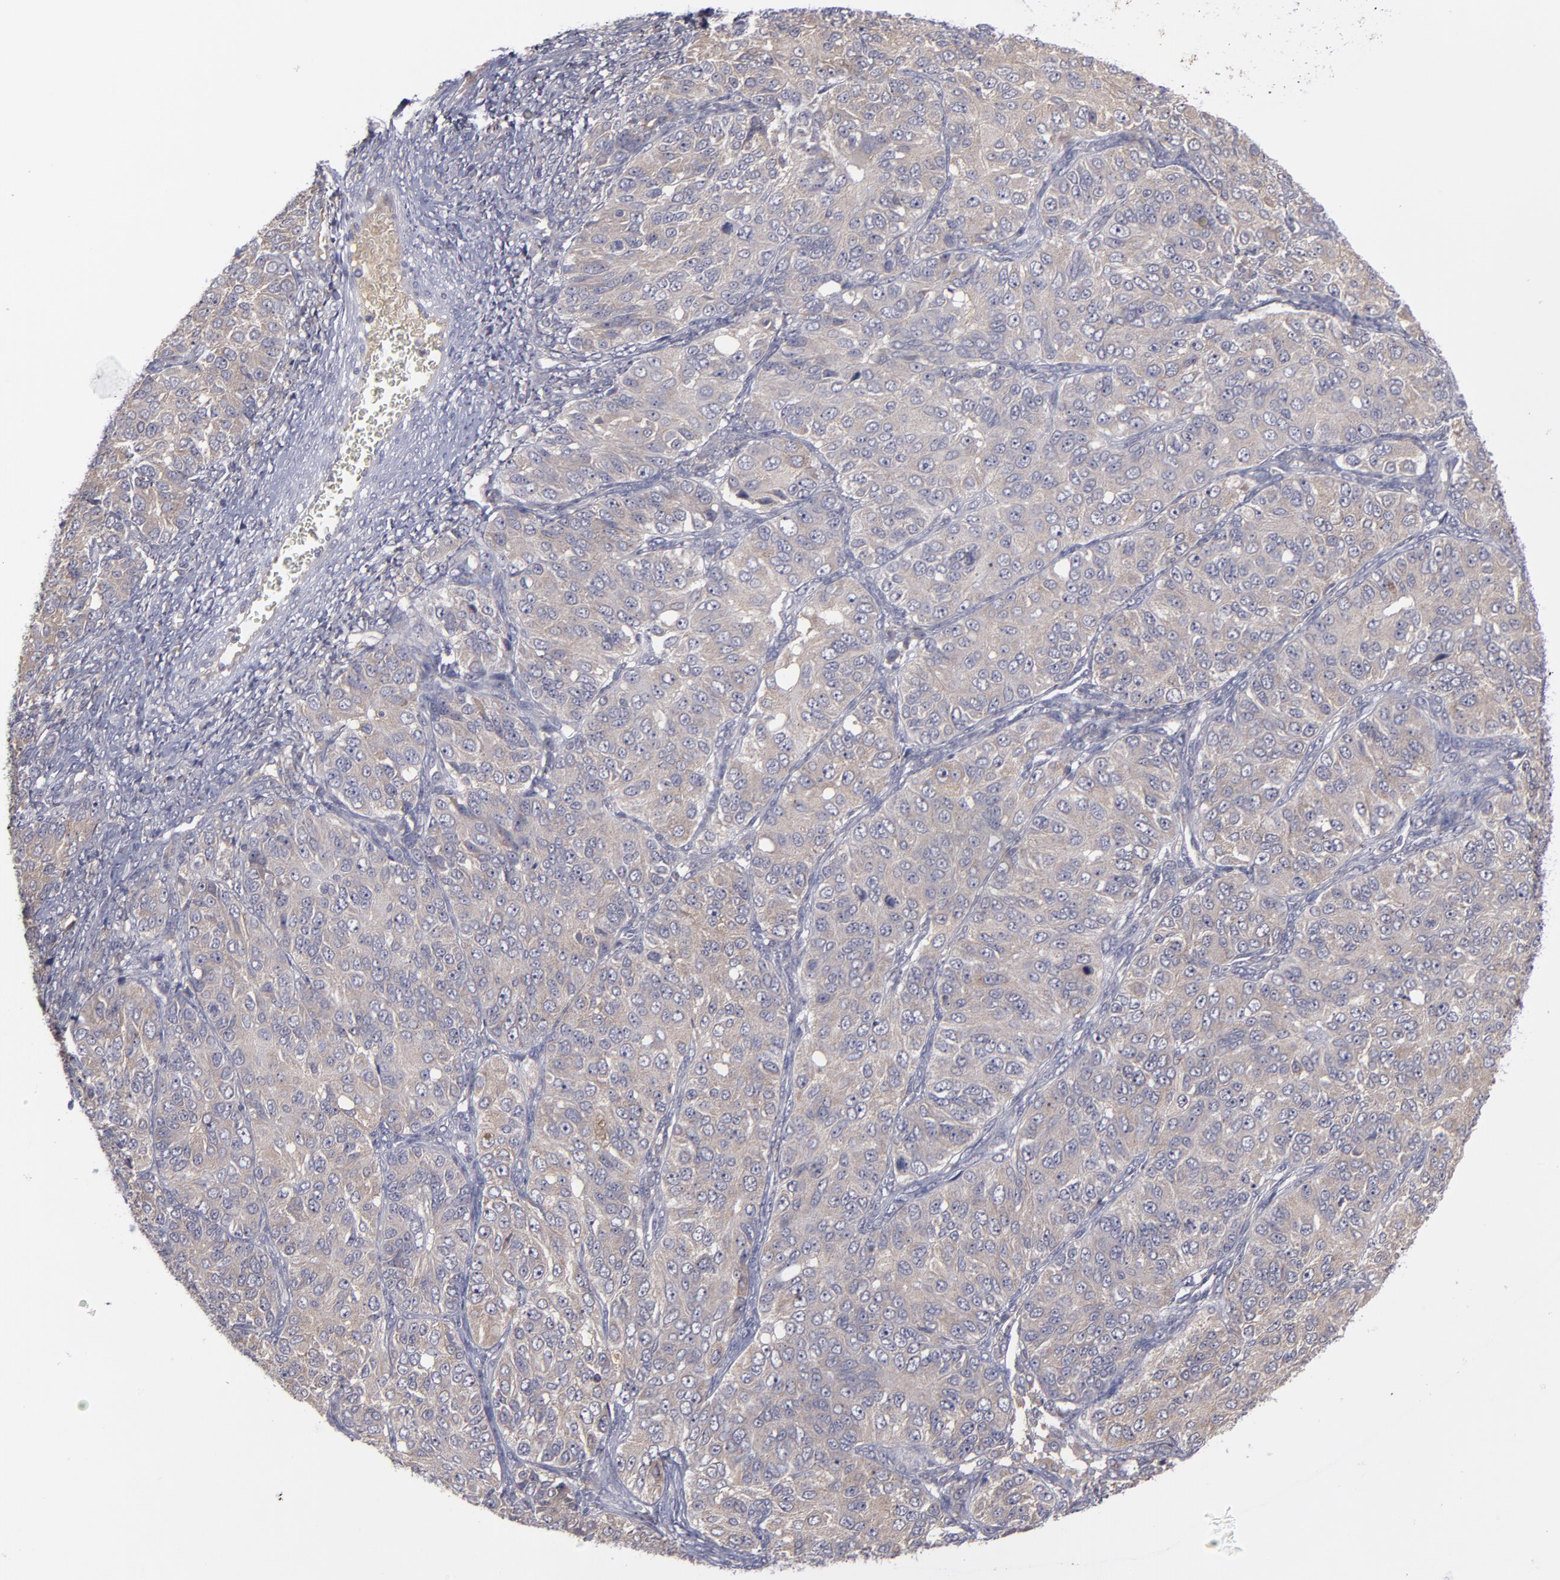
{"staining": {"intensity": "weak", "quantity": ">75%", "location": "cytoplasmic/membranous"}, "tissue": "ovarian cancer", "cell_type": "Tumor cells", "image_type": "cancer", "snomed": [{"axis": "morphology", "description": "Carcinoma, endometroid"}, {"axis": "topography", "description": "Ovary"}], "caption": "Protein expression analysis of human ovarian cancer reveals weak cytoplasmic/membranous positivity in approximately >75% of tumor cells.", "gene": "MMP11", "patient": {"sex": "female", "age": 51}}